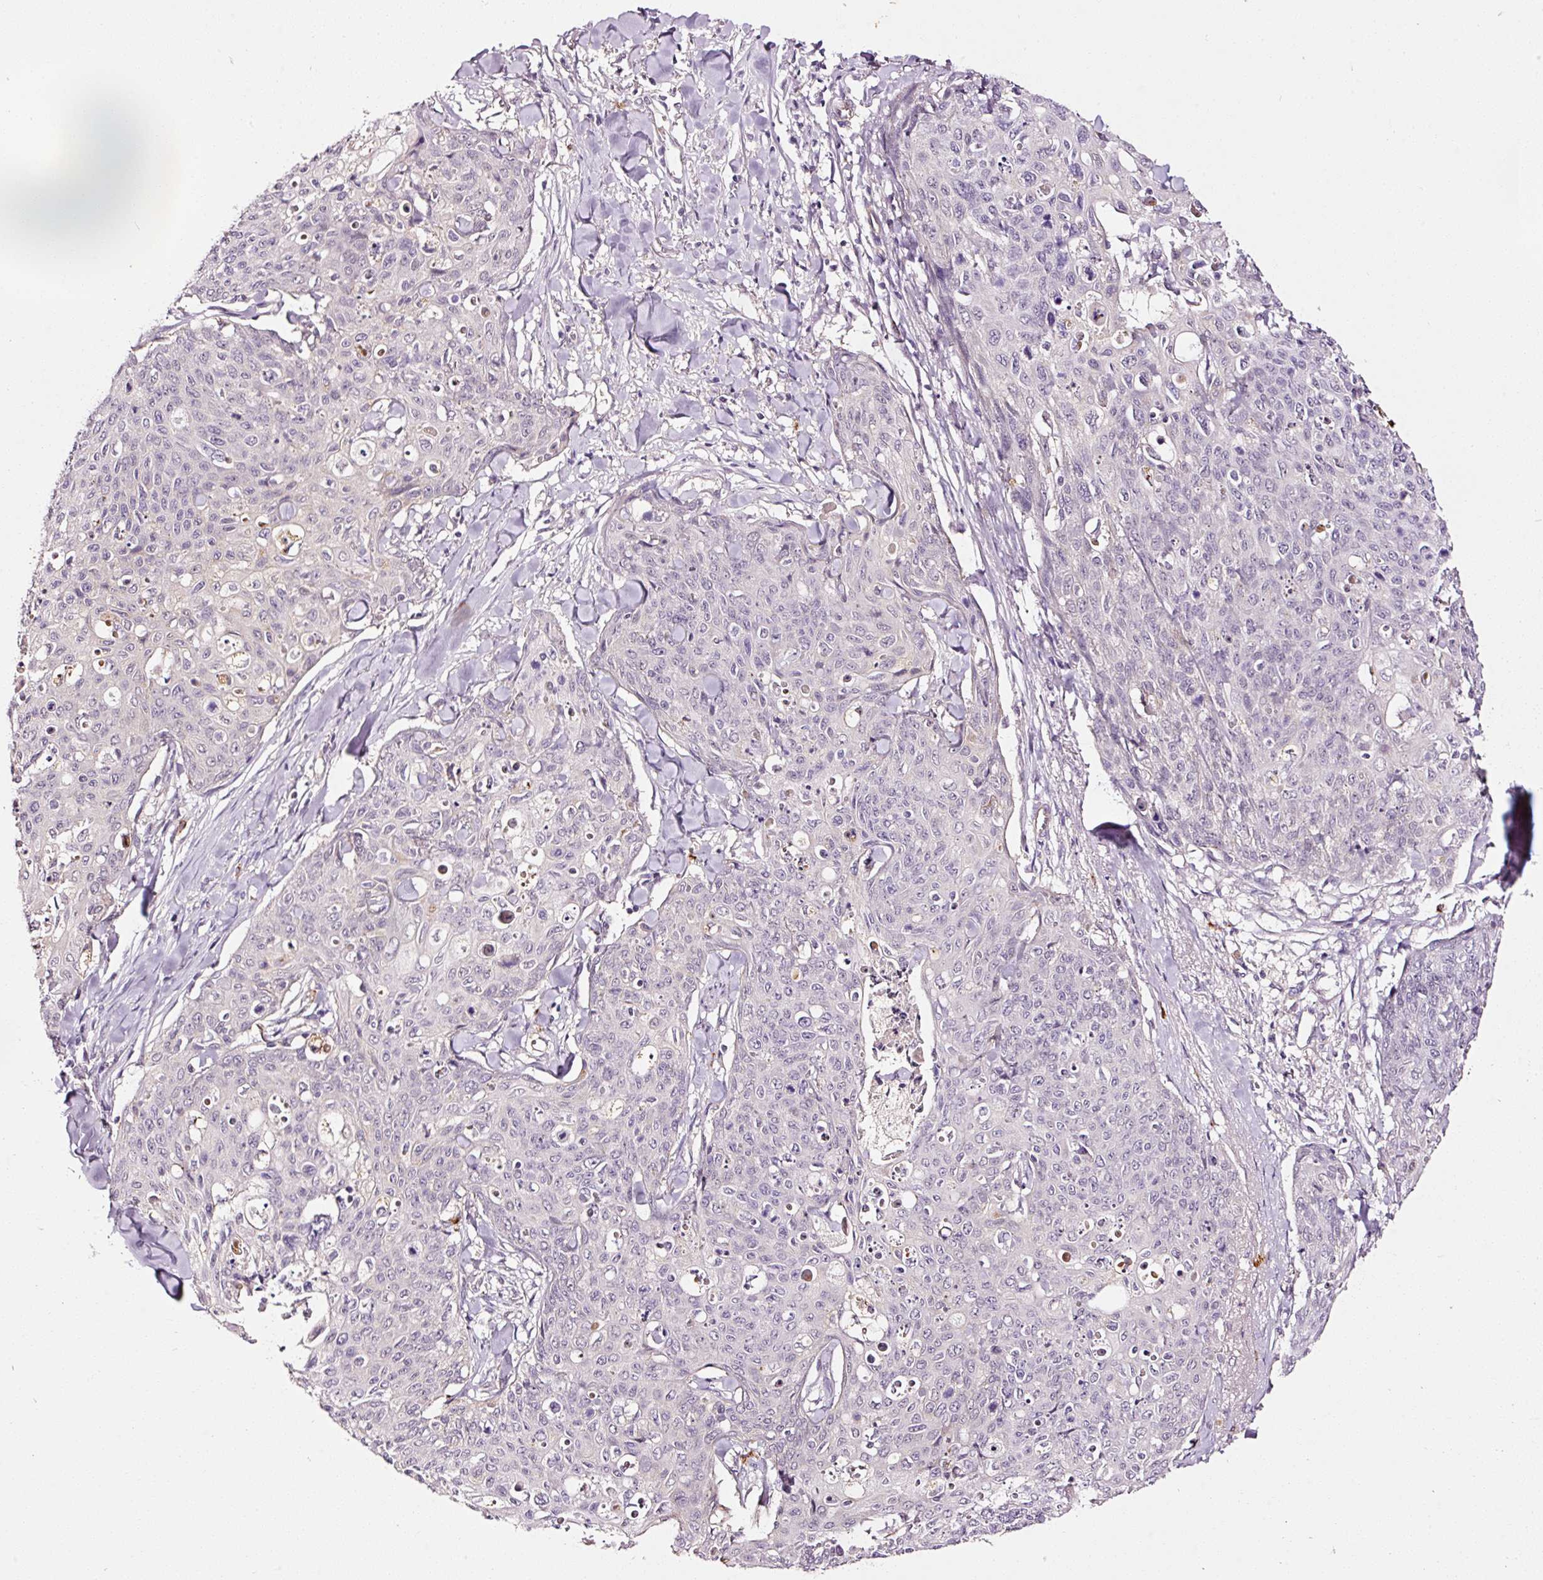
{"staining": {"intensity": "negative", "quantity": "none", "location": "none"}, "tissue": "skin cancer", "cell_type": "Tumor cells", "image_type": "cancer", "snomed": [{"axis": "morphology", "description": "Squamous cell carcinoma, NOS"}, {"axis": "topography", "description": "Skin"}, {"axis": "topography", "description": "Vulva"}], "caption": "A photomicrograph of squamous cell carcinoma (skin) stained for a protein exhibits no brown staining in tumor cells. (DAB IHC visualized using brightfield microscopy, high magnification).", "gene": "ABCB4", "patient": {"sex": "female", "age": 85}}